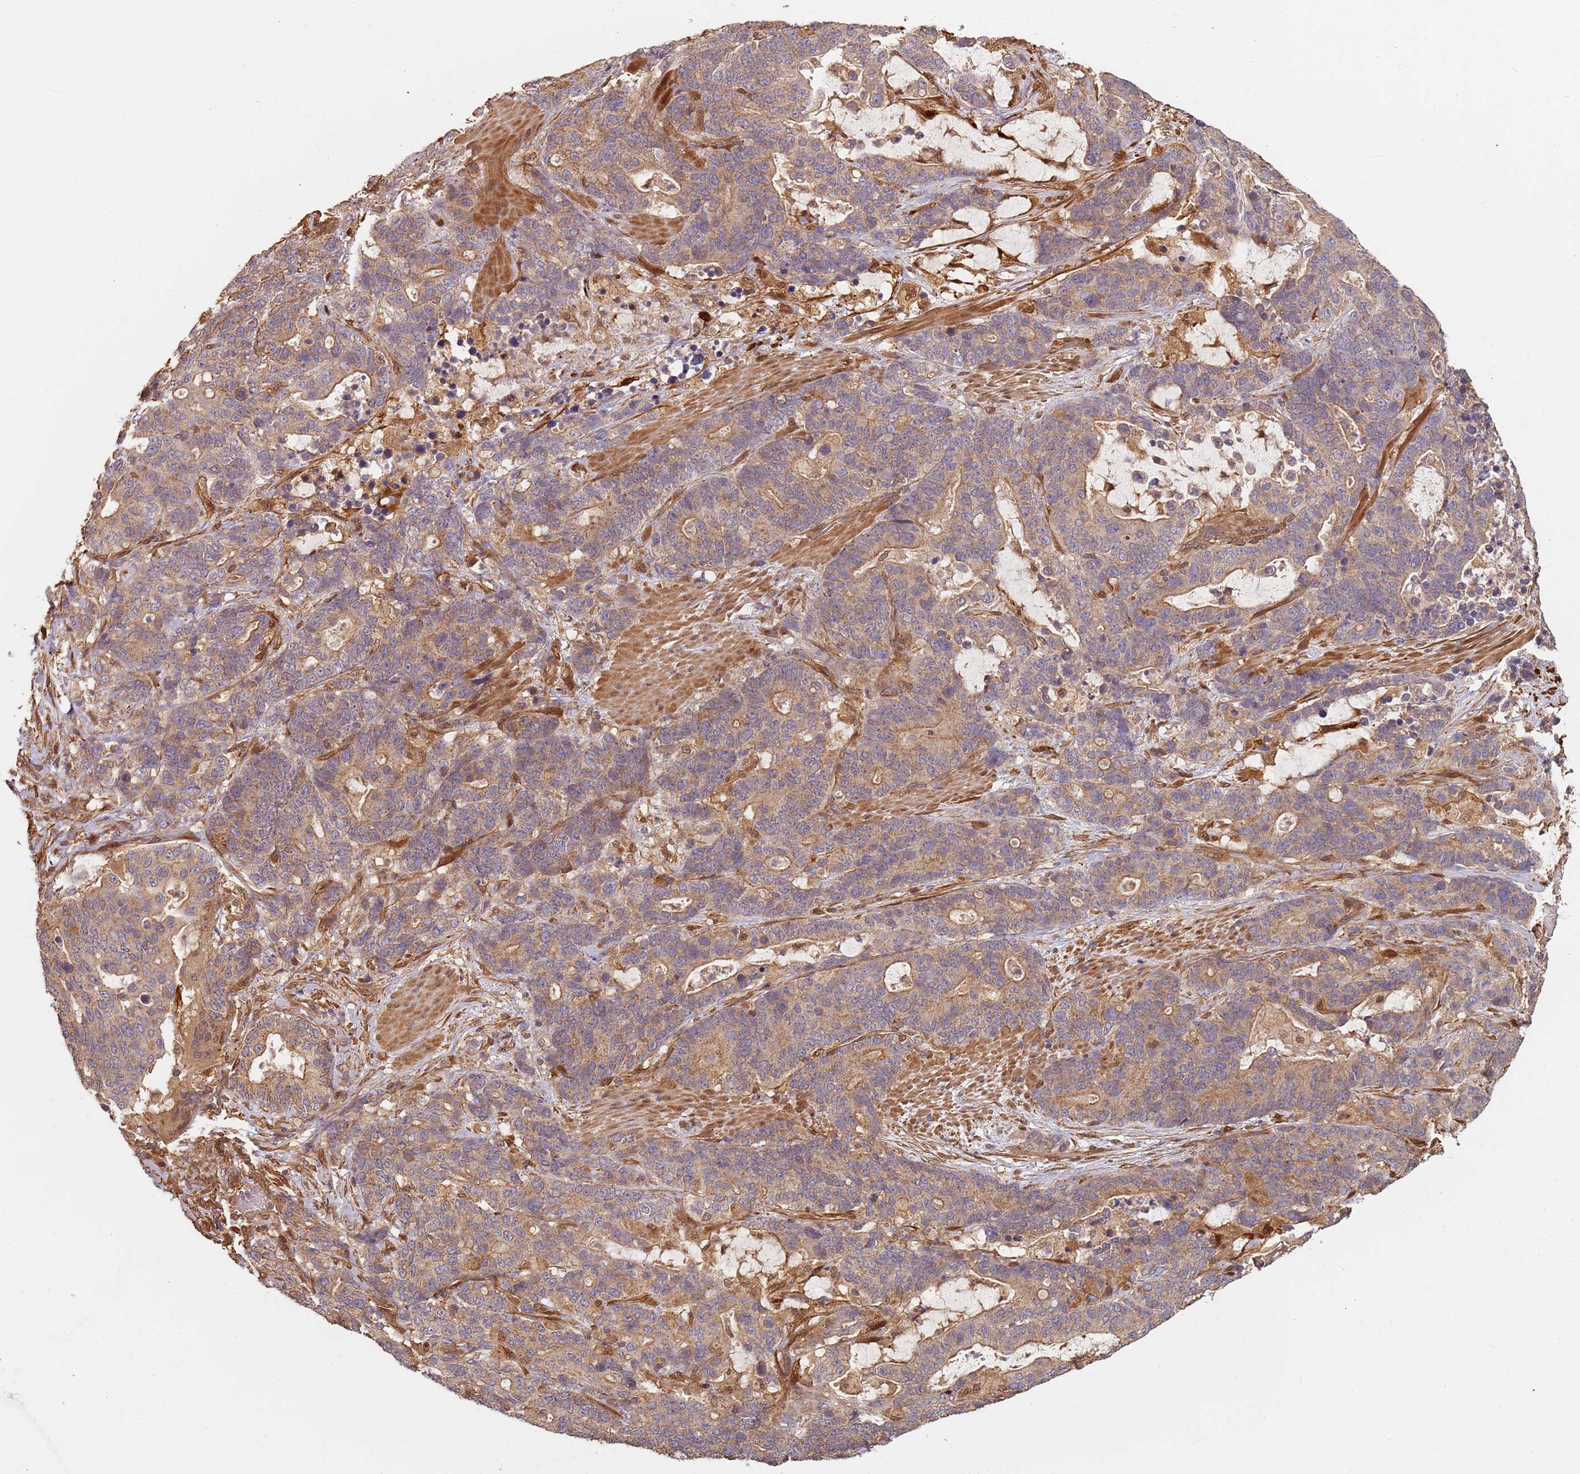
{"staining": {"intensity": "weak", "quantity": ">75%", "location": "cytoplasmic/membranous"}, "tissue": "stomach cancer", "cell_type": "Tumor cells", "image_type": "cancer", "snomed": [{"axis": "morphology", "description": "Adenocarcinoma, NOS"}, {"axis": "topography", "description": "Stomach"}], "caption": "This image reveals adenocarcinoma (stomach) stained with immunohistochemistry to label a protein in brown. The cytoplasmic/membranous of tumor cells show weak positivity for the protein. Nuclei are counter-stained blue.", "gene": "SDCCAG8", "patient": {"sex": "female", "age": 76}}